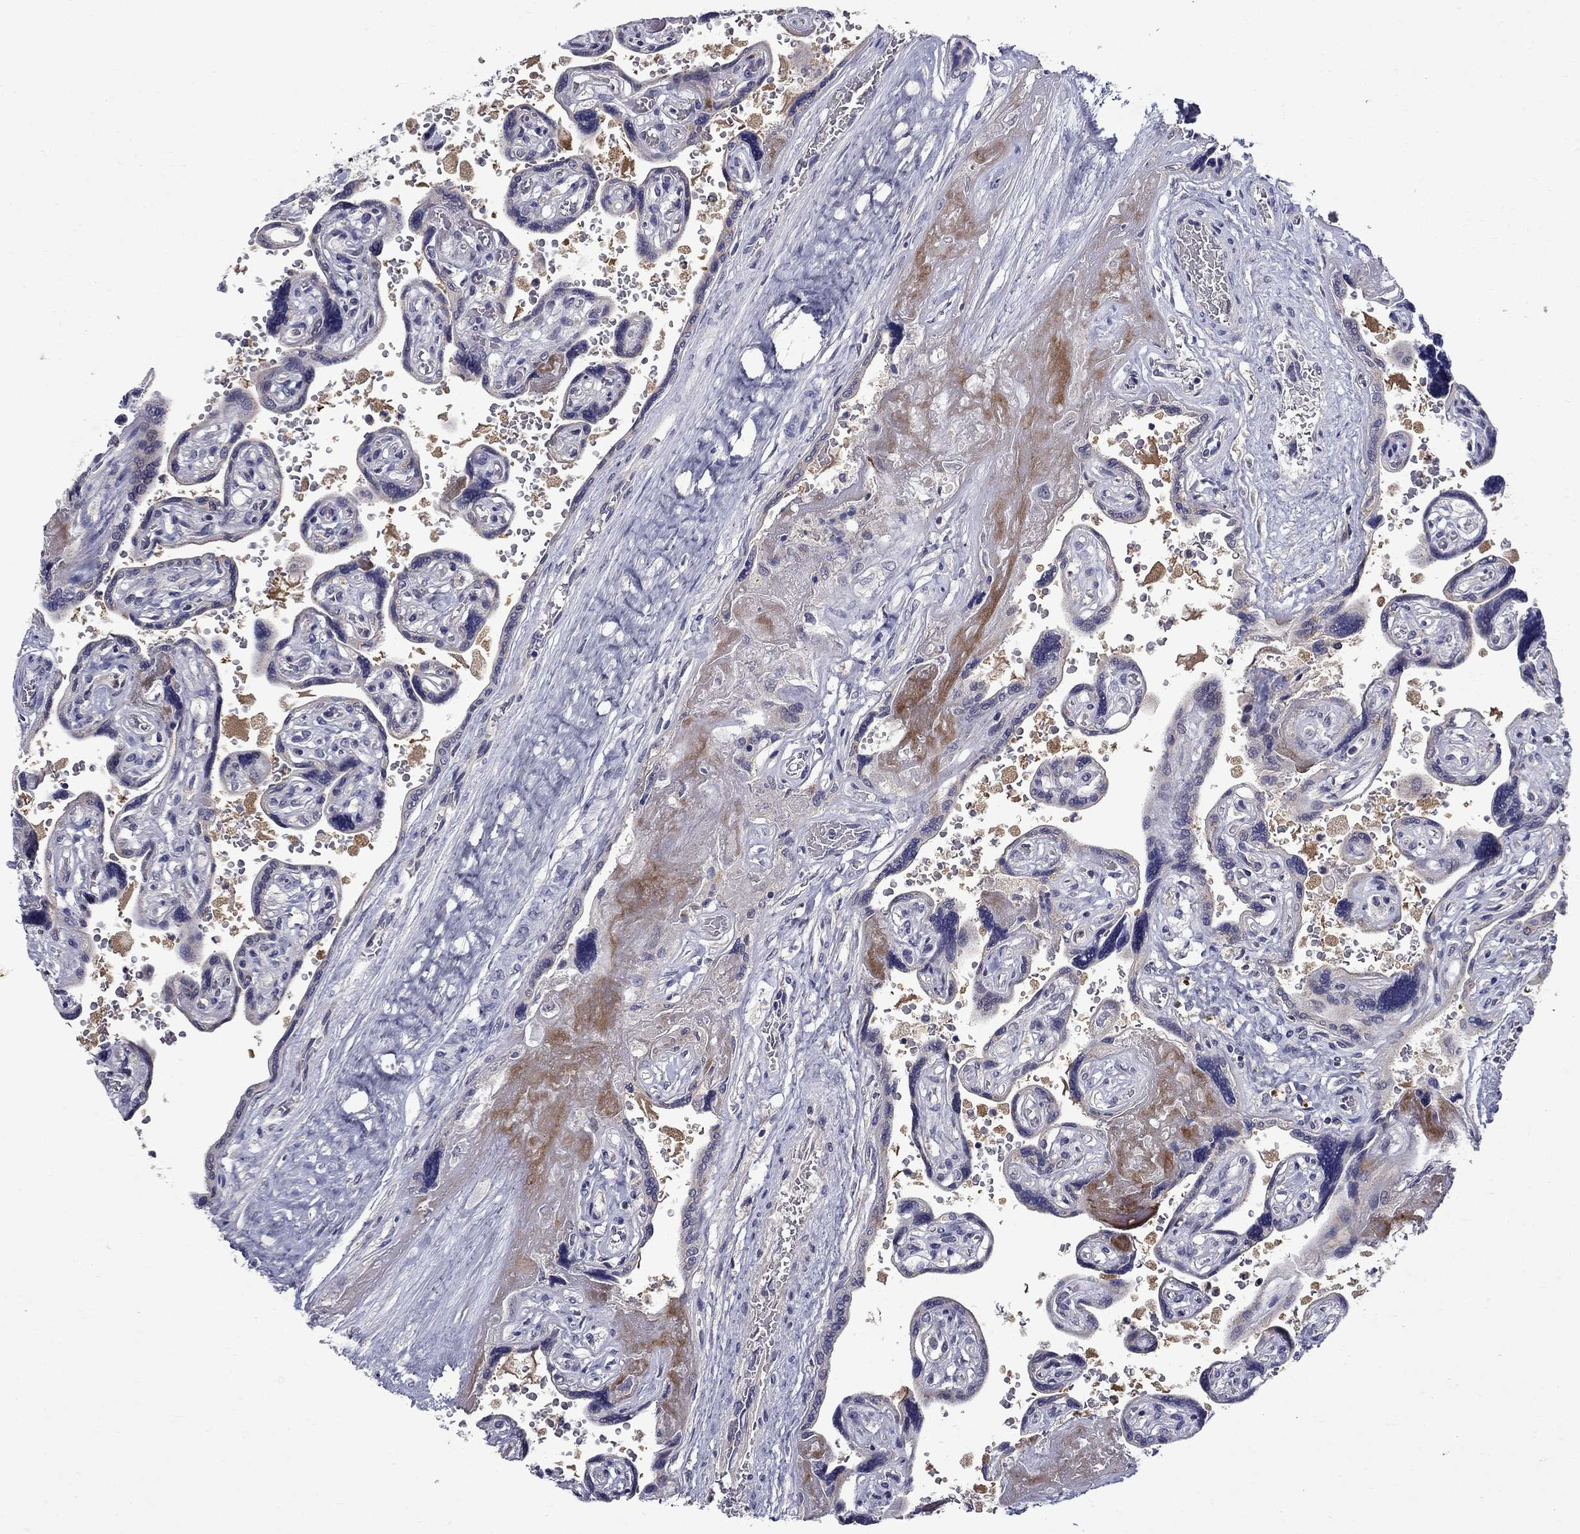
{"staining": {"intensity": "negative", "quantity": "none", "location": "none"}, "tissue": "placenta", "cell_type": "Decidual cells", "image_type": "normal", "snomed": [{"axis": "morphology", "description": "Normal tissue, NOS"}, {"axis": "topography", "description": "Placenta"}], "caption": "This is an immunohistochemistry micrograph of normal human placenta. There is no positivity in decidual cells.", "gene": "STAB2", "patient": {"sex": "female", "age": 32}}